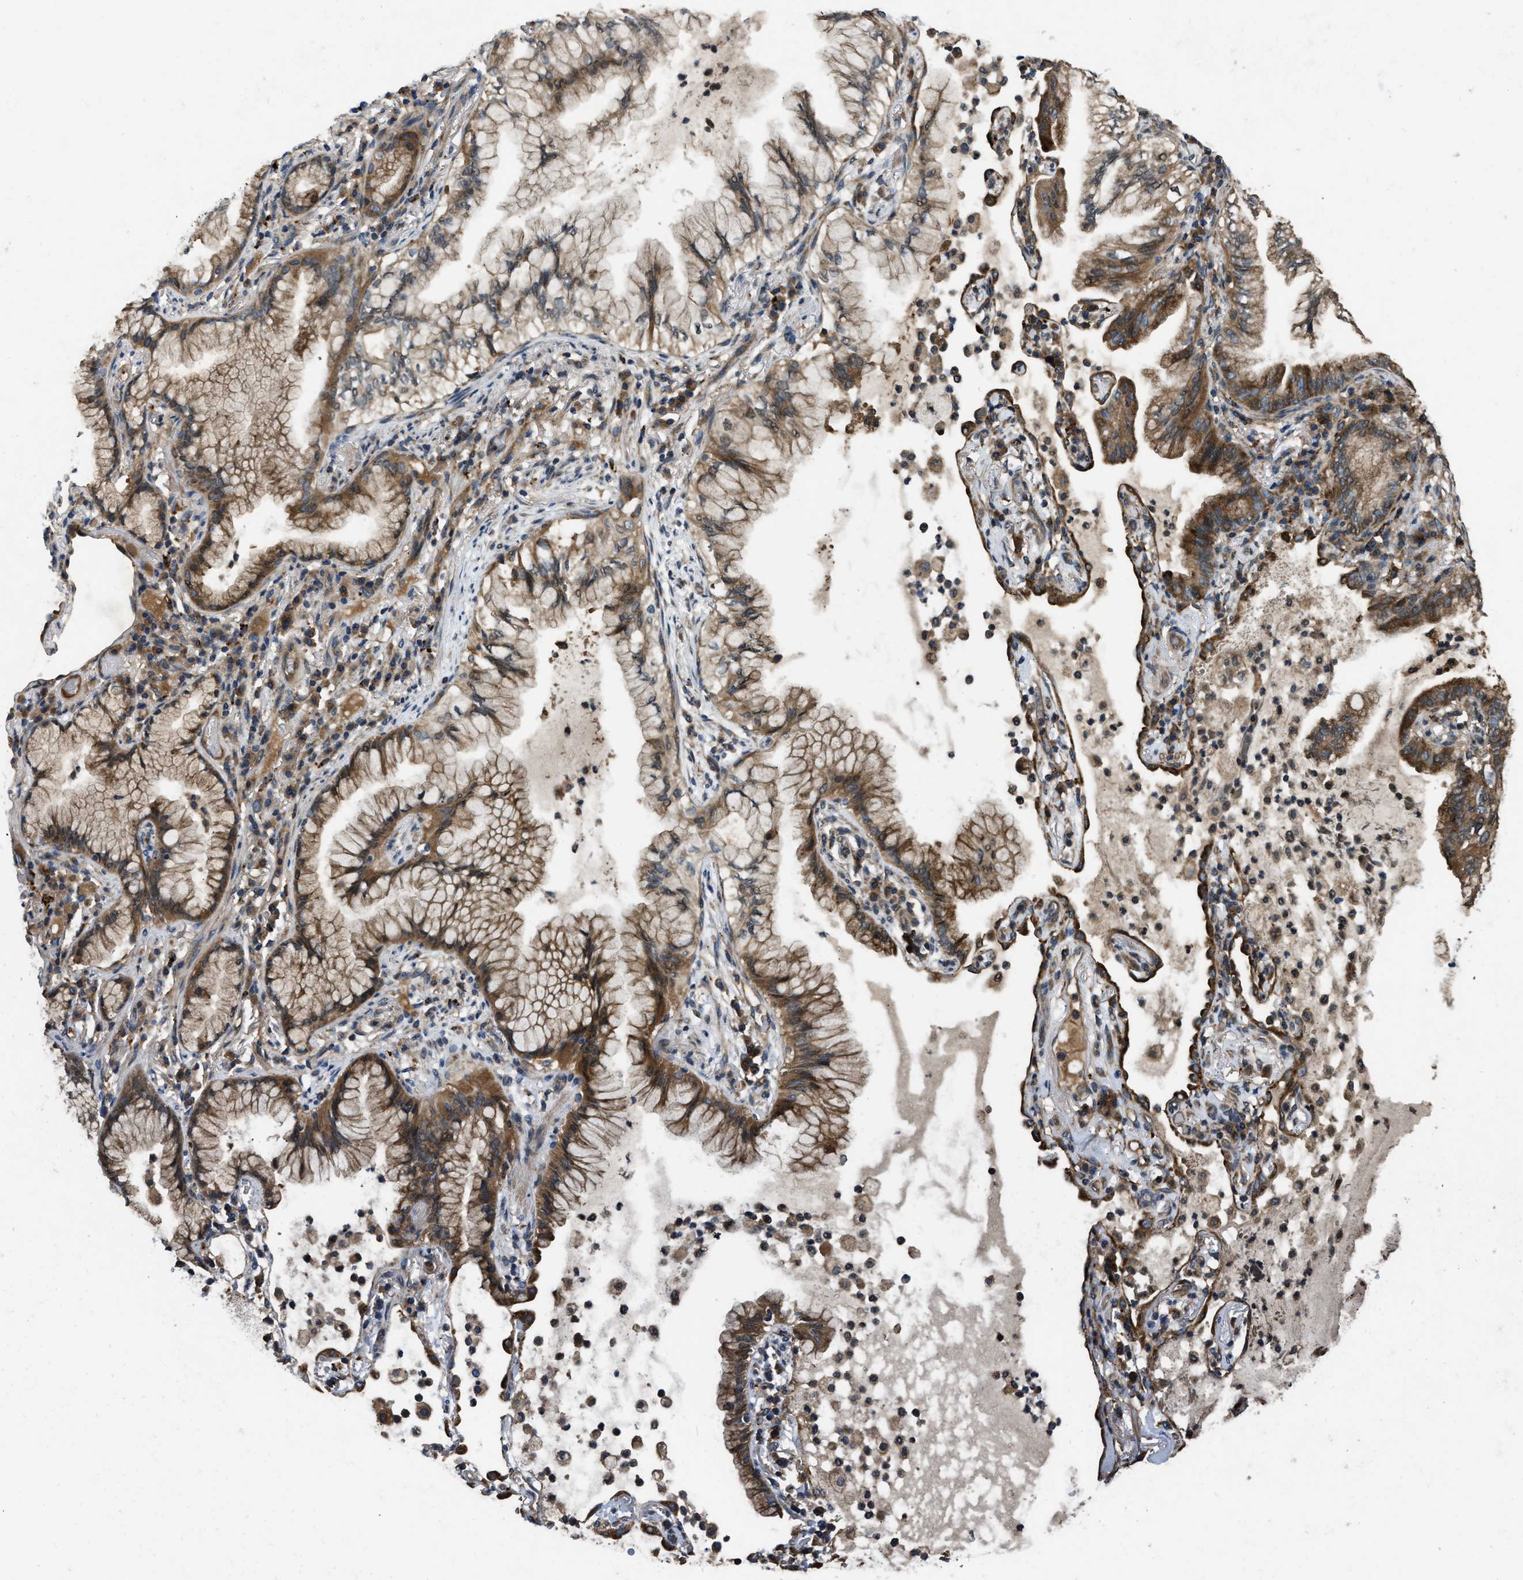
{"staining": {"intensity": "moderate", "quantity": ">75%", "location": "cytoplasmic/membranous"}, "tissue": "lung cancer", "cell_type": "Tumor cells", "image_type": "cancer", "snomed": [{"axis": "morphology", "description": "Adenocarcinoma, NOS"}, {"axis": "topography", "description": "Lung"}], "caption": "Immunohistochemical staining of human lung cancer (adenocarcinoma) demonstrates medium levels of moderate cytoplasmic/membranous expression in approximately >75% of tumor cells.", "gene": "GGH", "patient": {"sex": "female", "age": 70}}